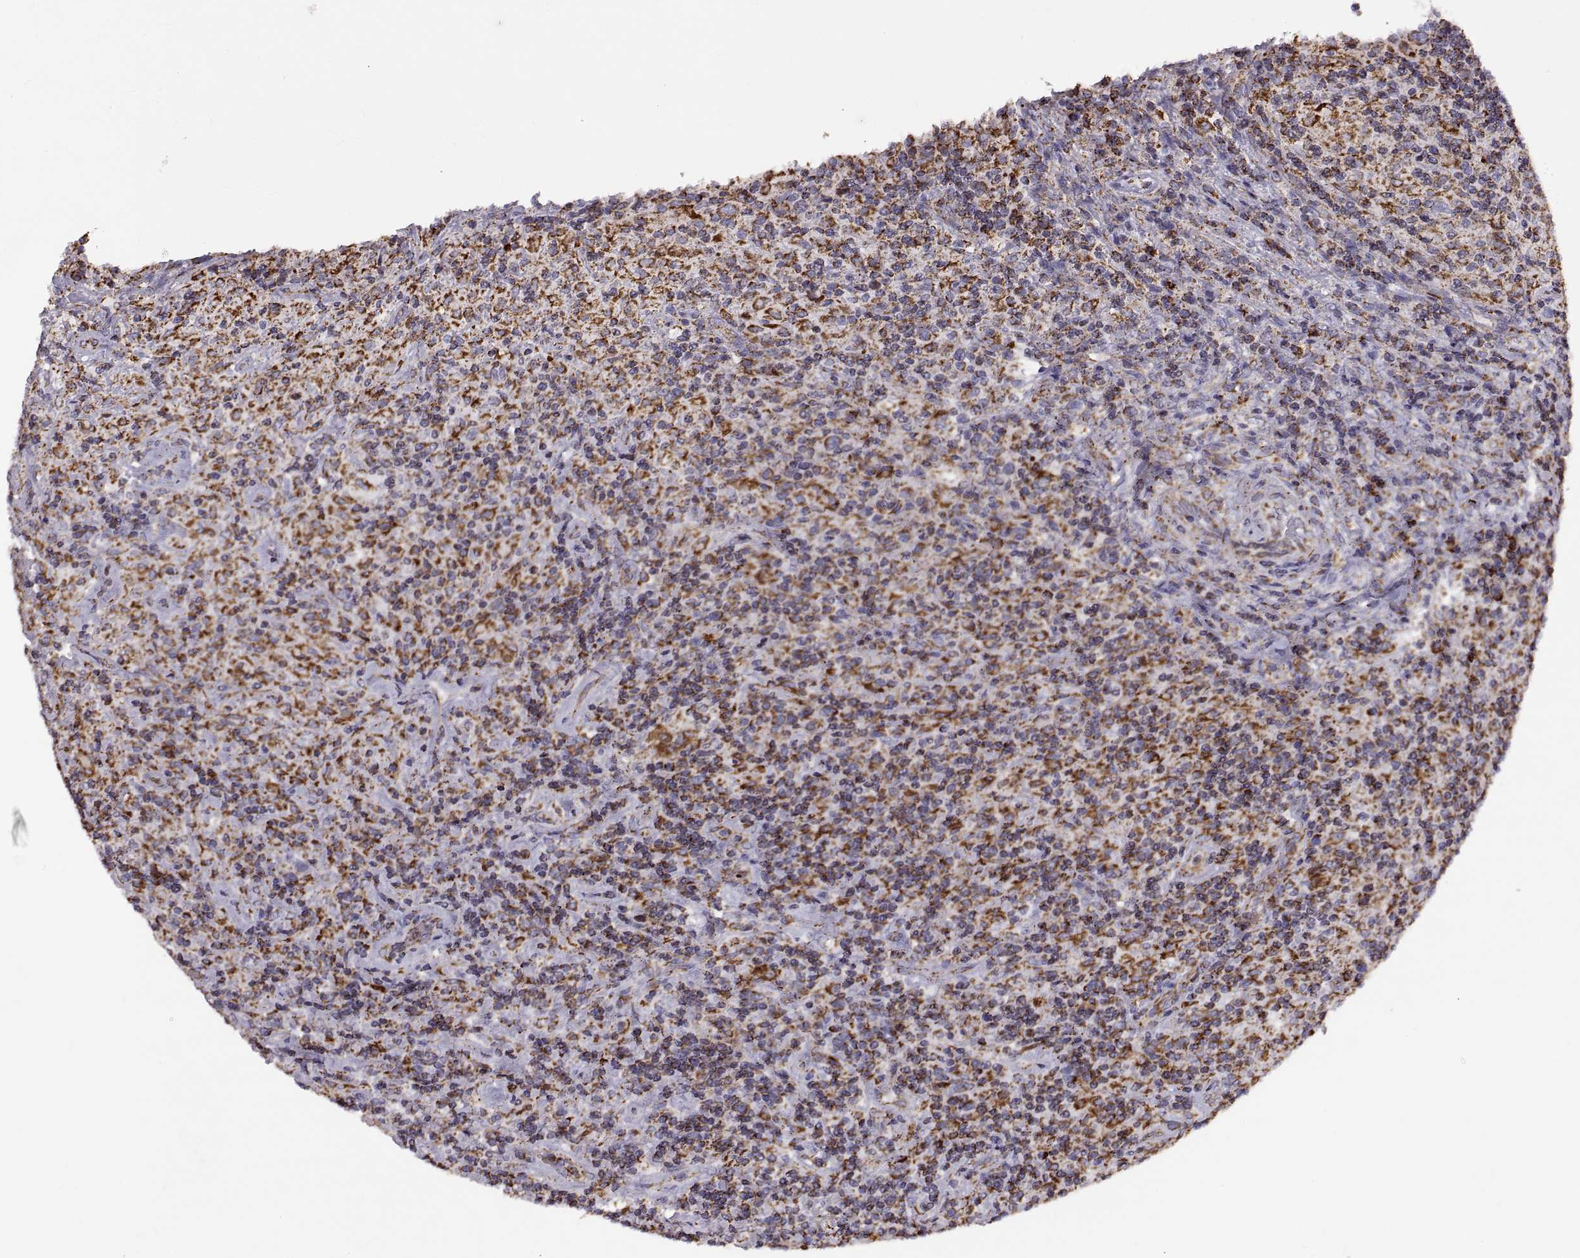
{"staining": {"intensity": "strong", "quantity": ">75%", "location": "cytoplasmic/membranous"}, "tissue": "lymphoma", "cell_type": "Tumor cells", "image_type": "cancer", "snomed": [{"axis": "morphology", "description": "Hodgkin's disease, NOS"}, {"axis": "topography", "description": "Lymph node"}], "caption": "Protein staining shows strong cytoplasmic/membranous staining in about >75% of tumor cells in lymphoma. The staining is performed using DAB brown chromogen to label protein expression. The nuclei are counter-stained blue using hematoxylin.", "gene": "ARSD", "patient": {"sex": "male", "age": 70}}